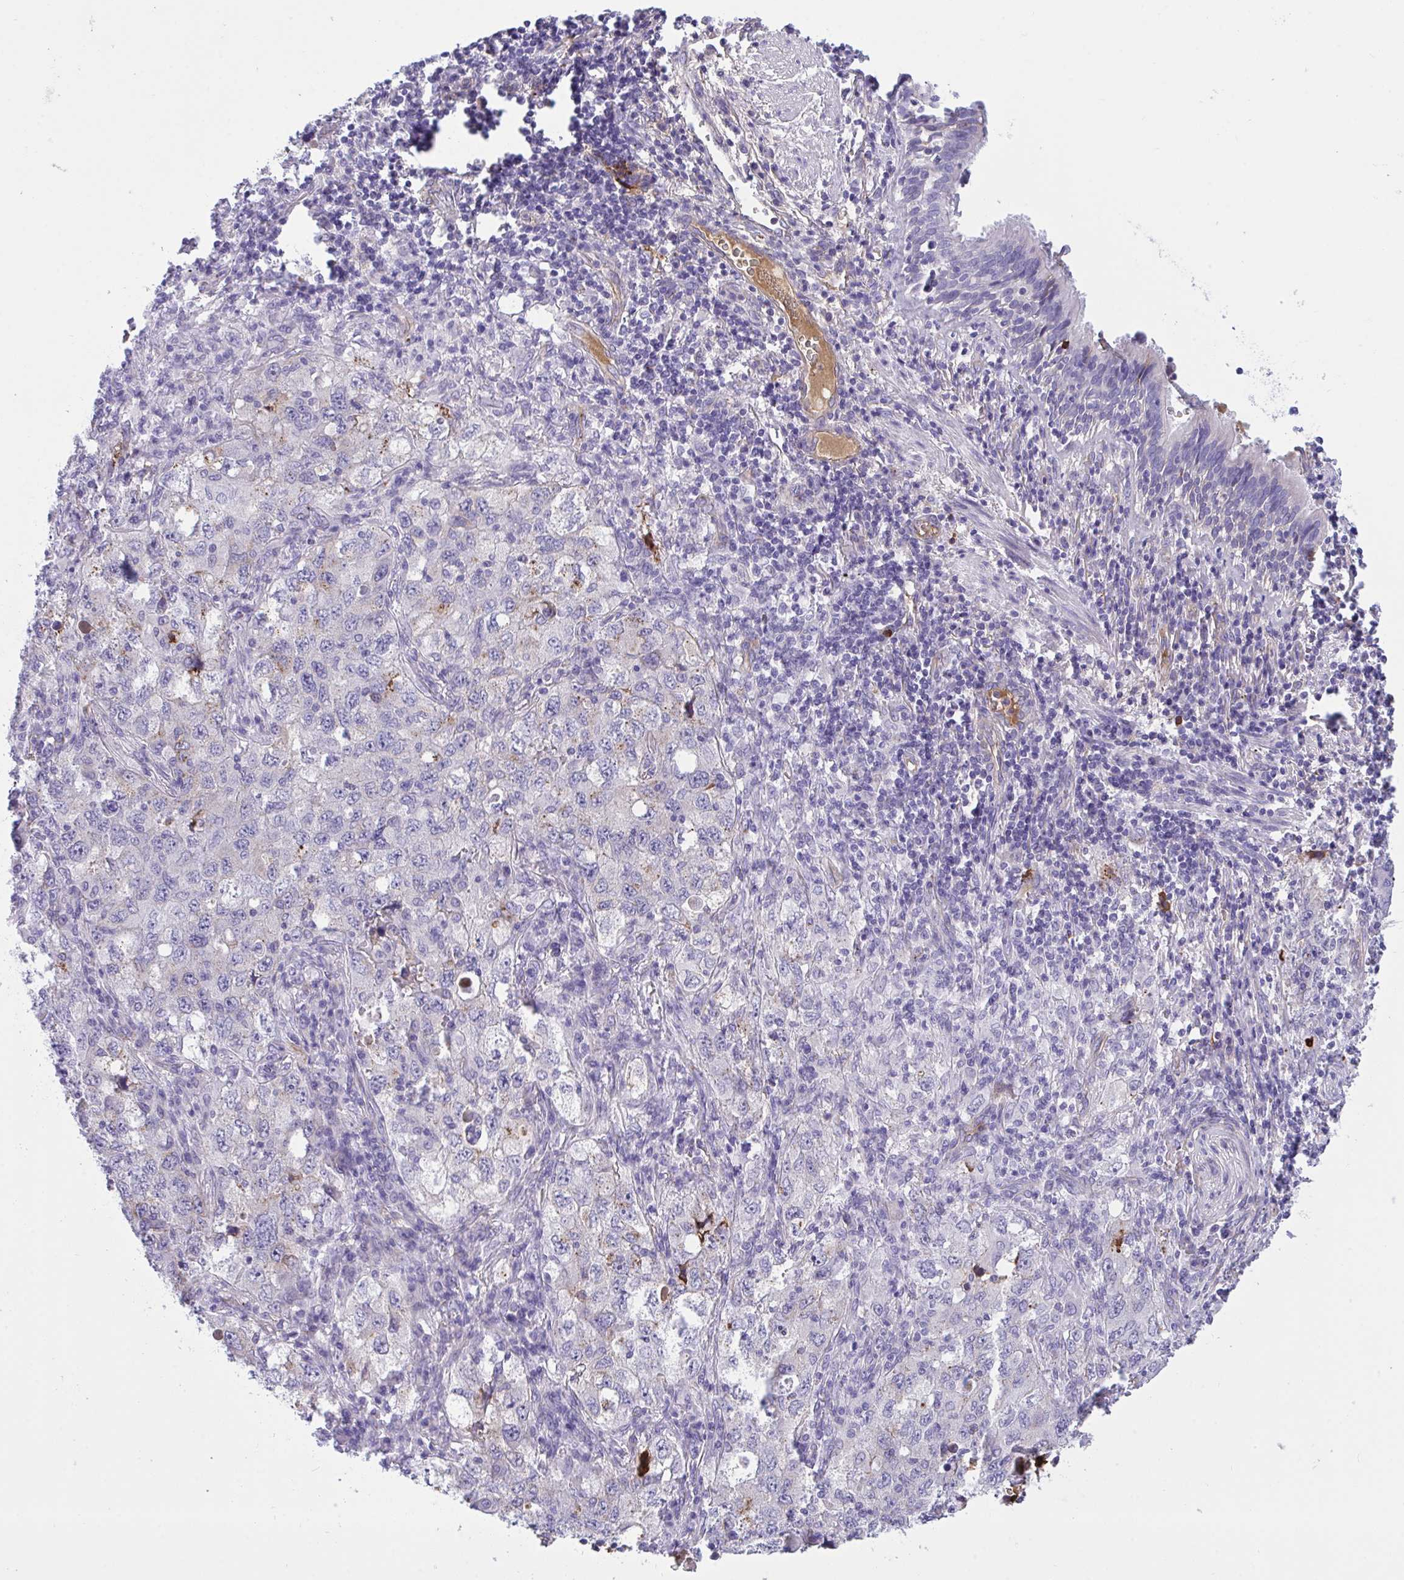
{"staining": {"intensity": "negative", "quantity": "none", "location": "none"}, "tissue": "lung cancer", "cell_type": "Tumor cells", "image_type": "cancer", "snomed": [{"axis": "morphology", "description": "Adenocarcinoma, NOS"}, {"axis": "topography", "description": "Lung"}], "caption": "Lung cancer stained for a protein using IHC shows no staining tumor cells.", "gene": "F2", "patient": {"sex": "female", "age": 57}}